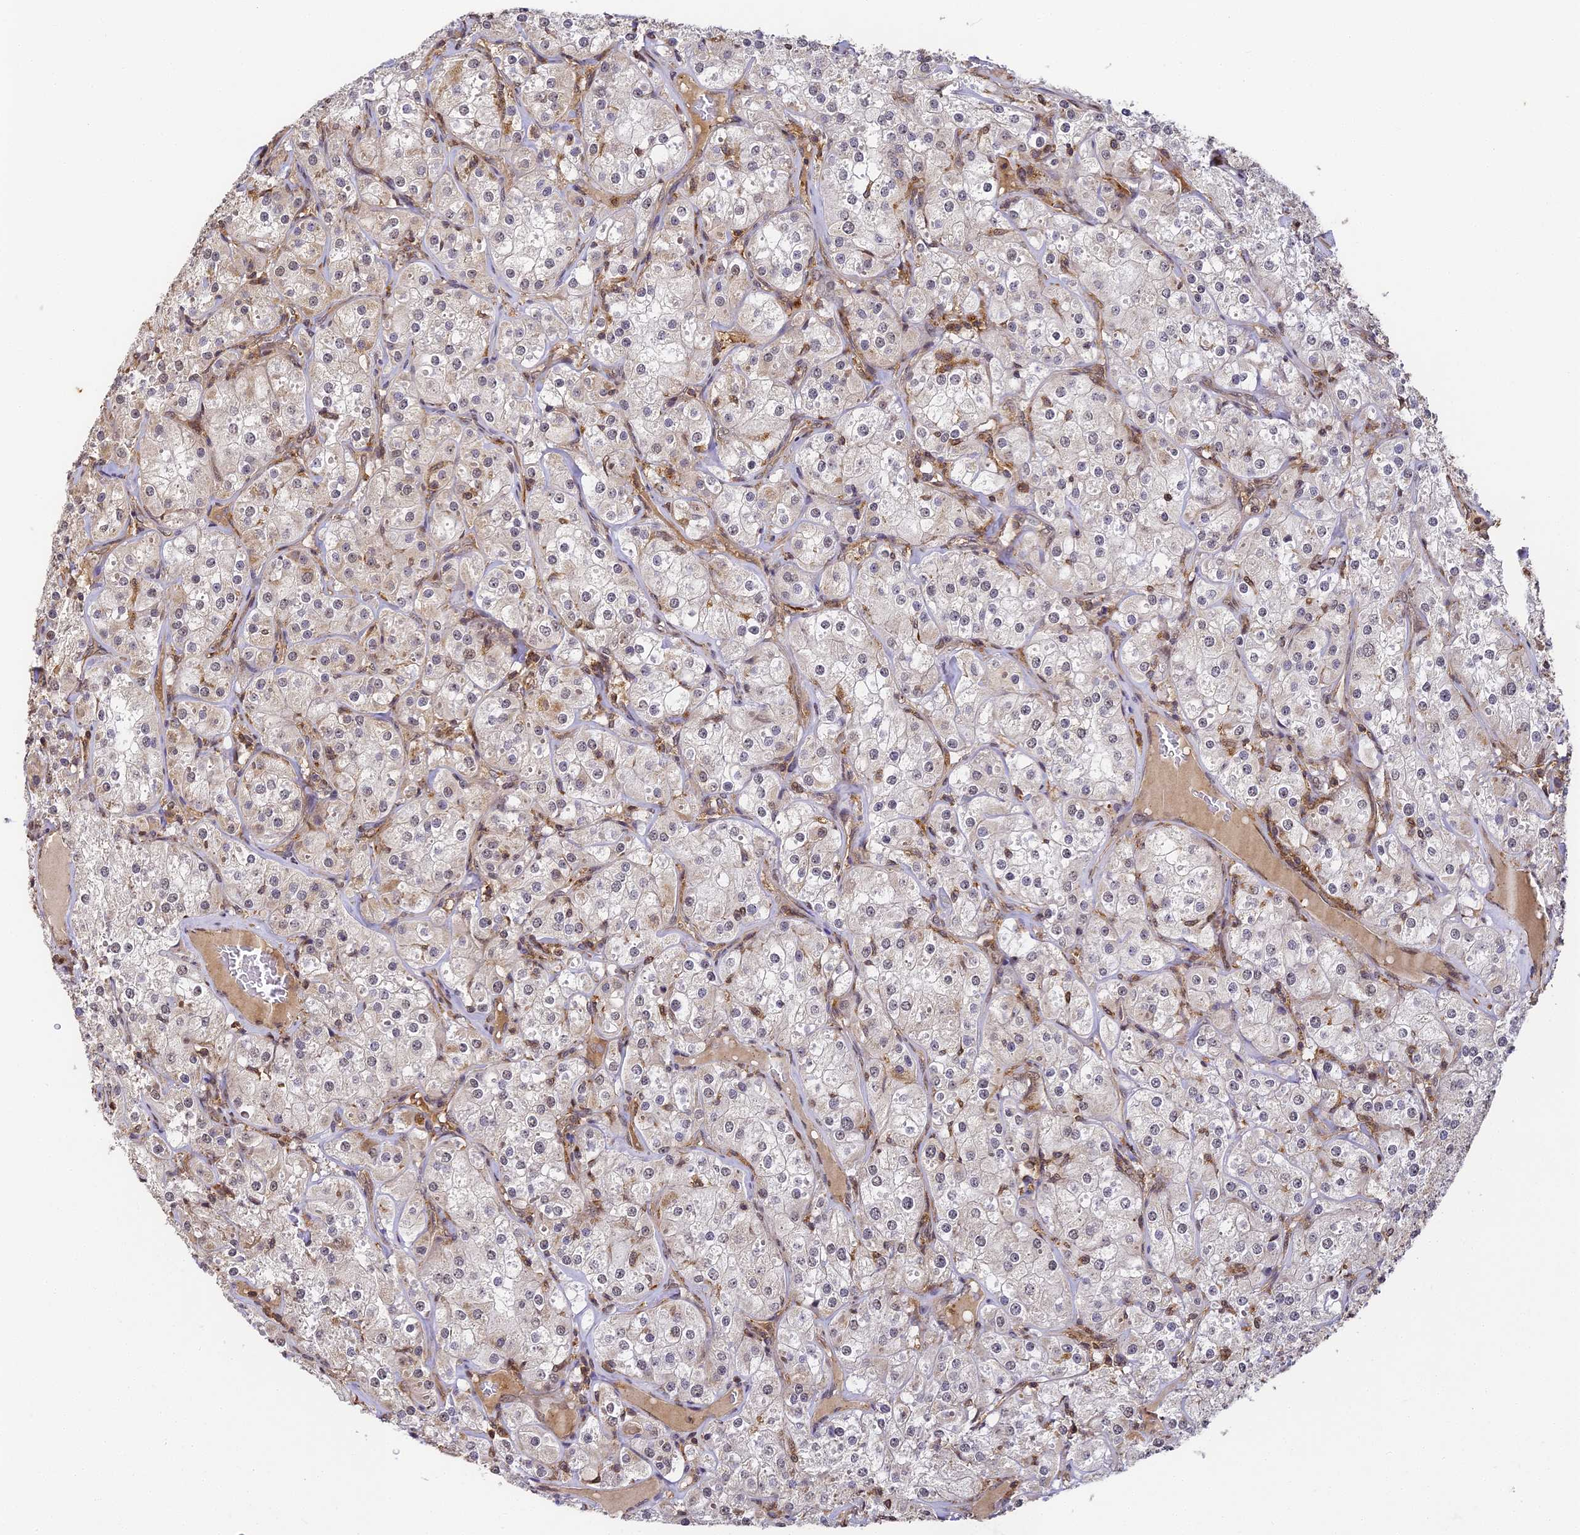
{"staining": {"intensity": "negative", "quantity": "none", "location": "none"}, "tissue": "renal cancer", "cell_type": "Tumor cells", "image_type": "cancer", "snomed": [{"axis": "morphology", "description": "Adenocarcinoma, NOS"}, {"axis": "topography", "description": "Kidney"}], "caption": "High magnification brightfield microscopy of renal cancer (adenocarcinoma) stained with DAB (3,3'-diaminobenzidine) (brown) and counterstained with hematoxylin (blue): tumor cells show no significant positivity.", "gene": "ZNF443", "patient": {"sex": "male", "age": 77}}